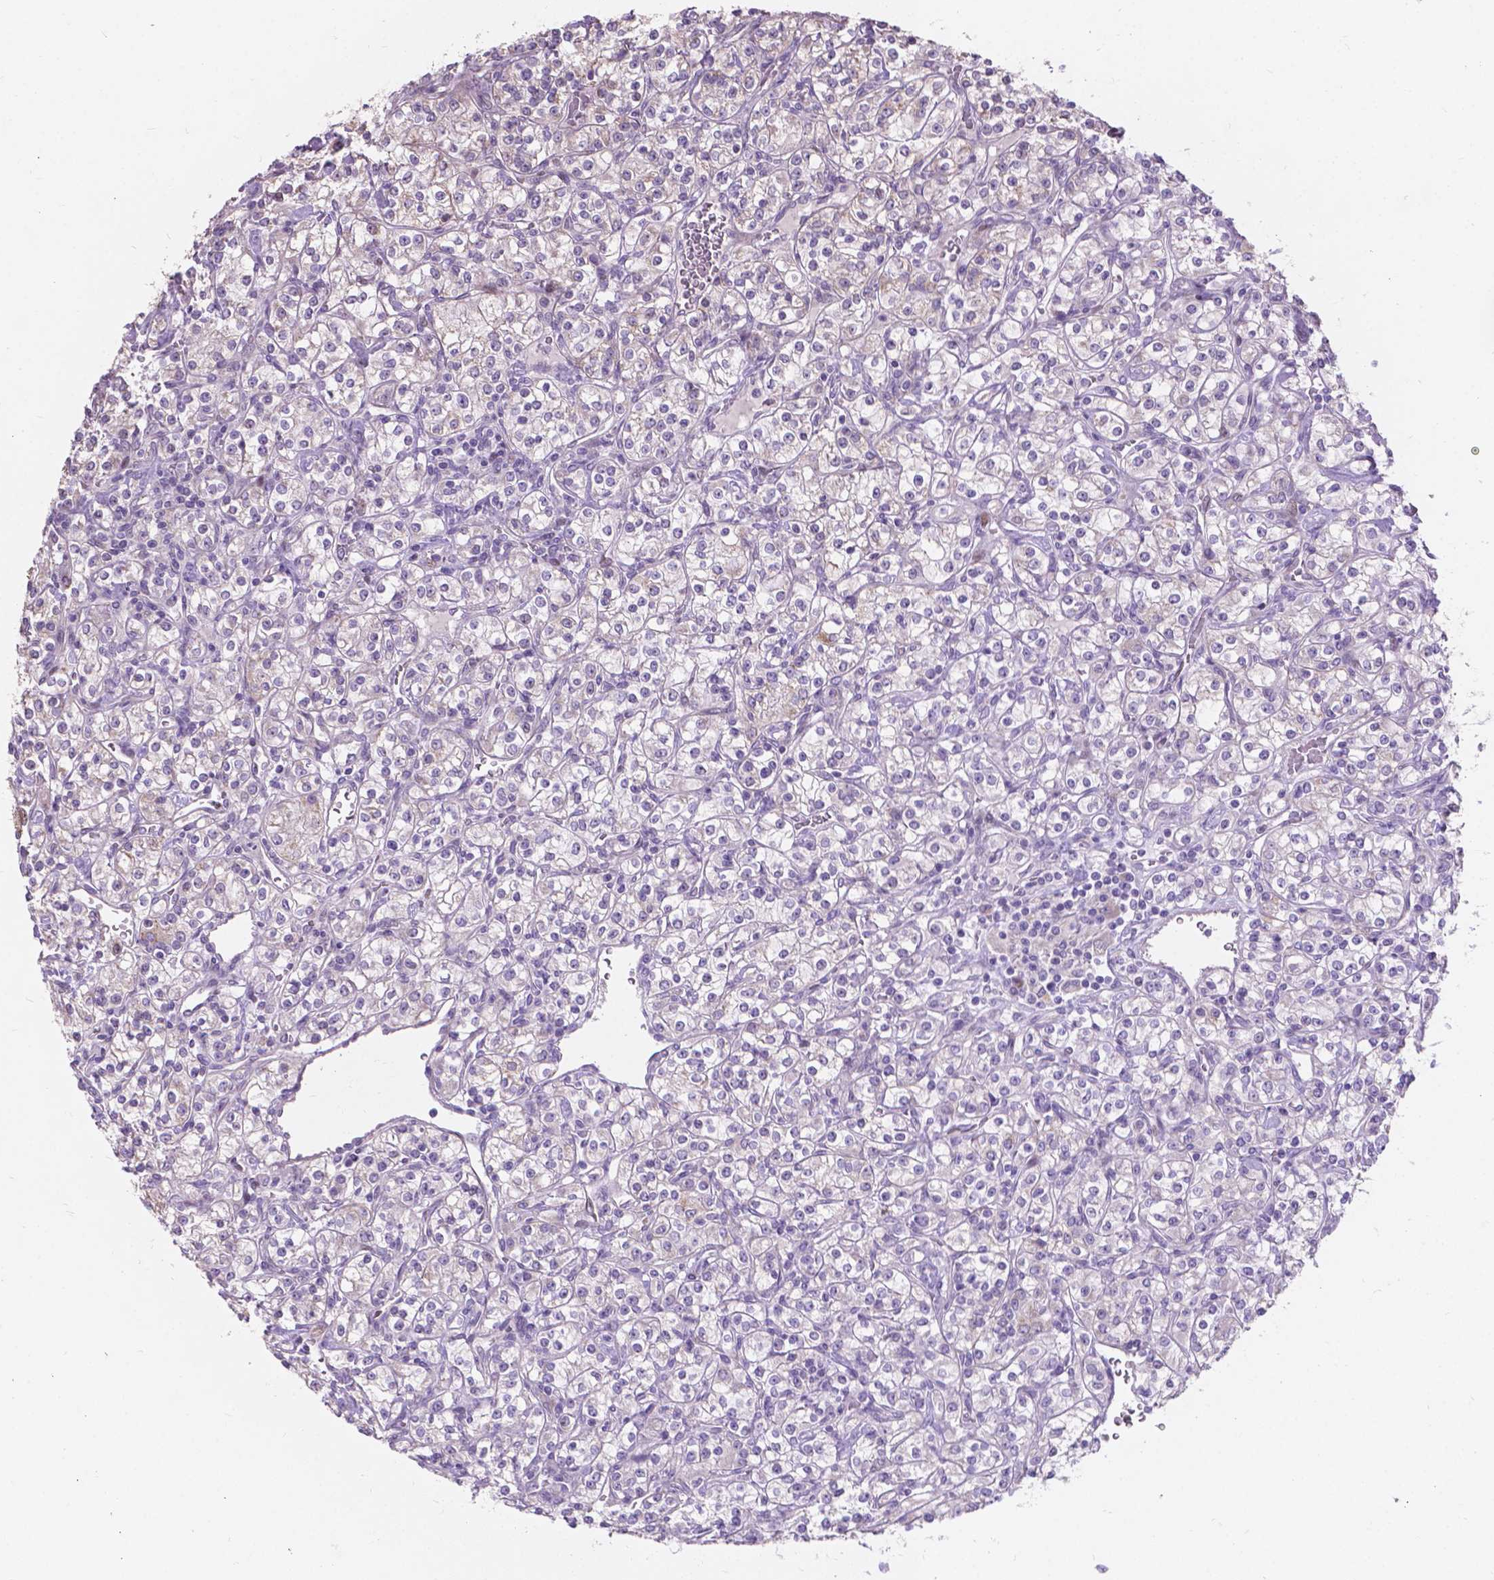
{"staining": {"intensity": "weak", "quantity": "<25%", "location": "cytoplasmic/membranous"}, "tissue": "renal cancer", "cell_type": "Tumor cells", "image_type": "cancer", "snomed": [{"axis": "morphology", "description": "Adenocarcinoma, NOS"}, {"axis": "topography", "description": "Kidney"}], "caption": "IHC histopathology image of adenocarcinoma (renal) stained for a protein (brown), which exhibits no expression in tumor cells.", "gene": "MYH14", "patient": {"sex": "male", "age": 77}}